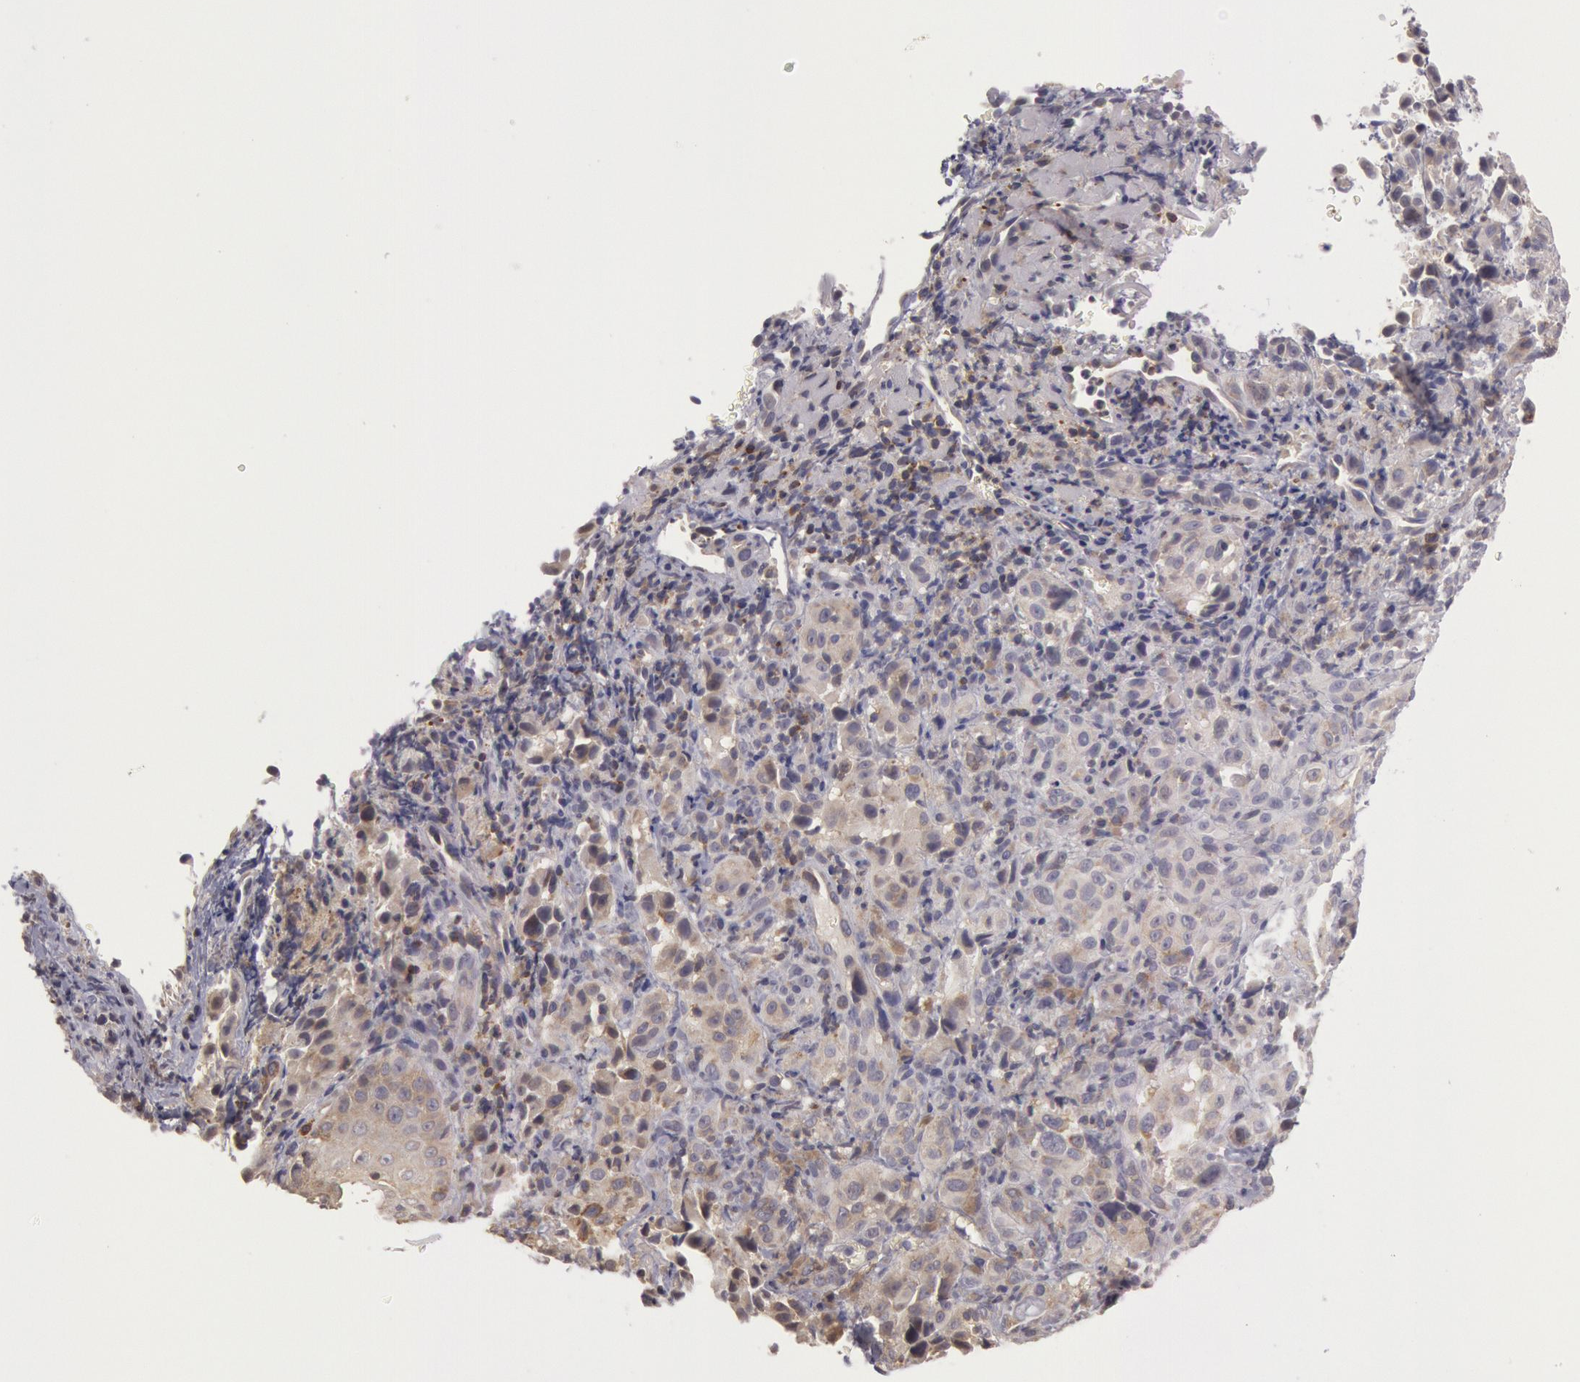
{"staining": {"intensity": "weak", "quantity": ">75%", "location": "cytoplasmic/membranous"}, "tissue": "melanoma", "cell_type": "Tumor cells", "image_type": "cancer", "snomed": [{"axis": "morphology", "description": "Malignant melanoma, NOS"}, {"axis": "topography", "description": "Skin"}], "caption": "The immunohistochemical stain labels weak cytoplasmic/membranous expression in tumor cells of melanoma tissue.", "gene": "NMT2", "patient": {"sex": "male", "age": 75}}